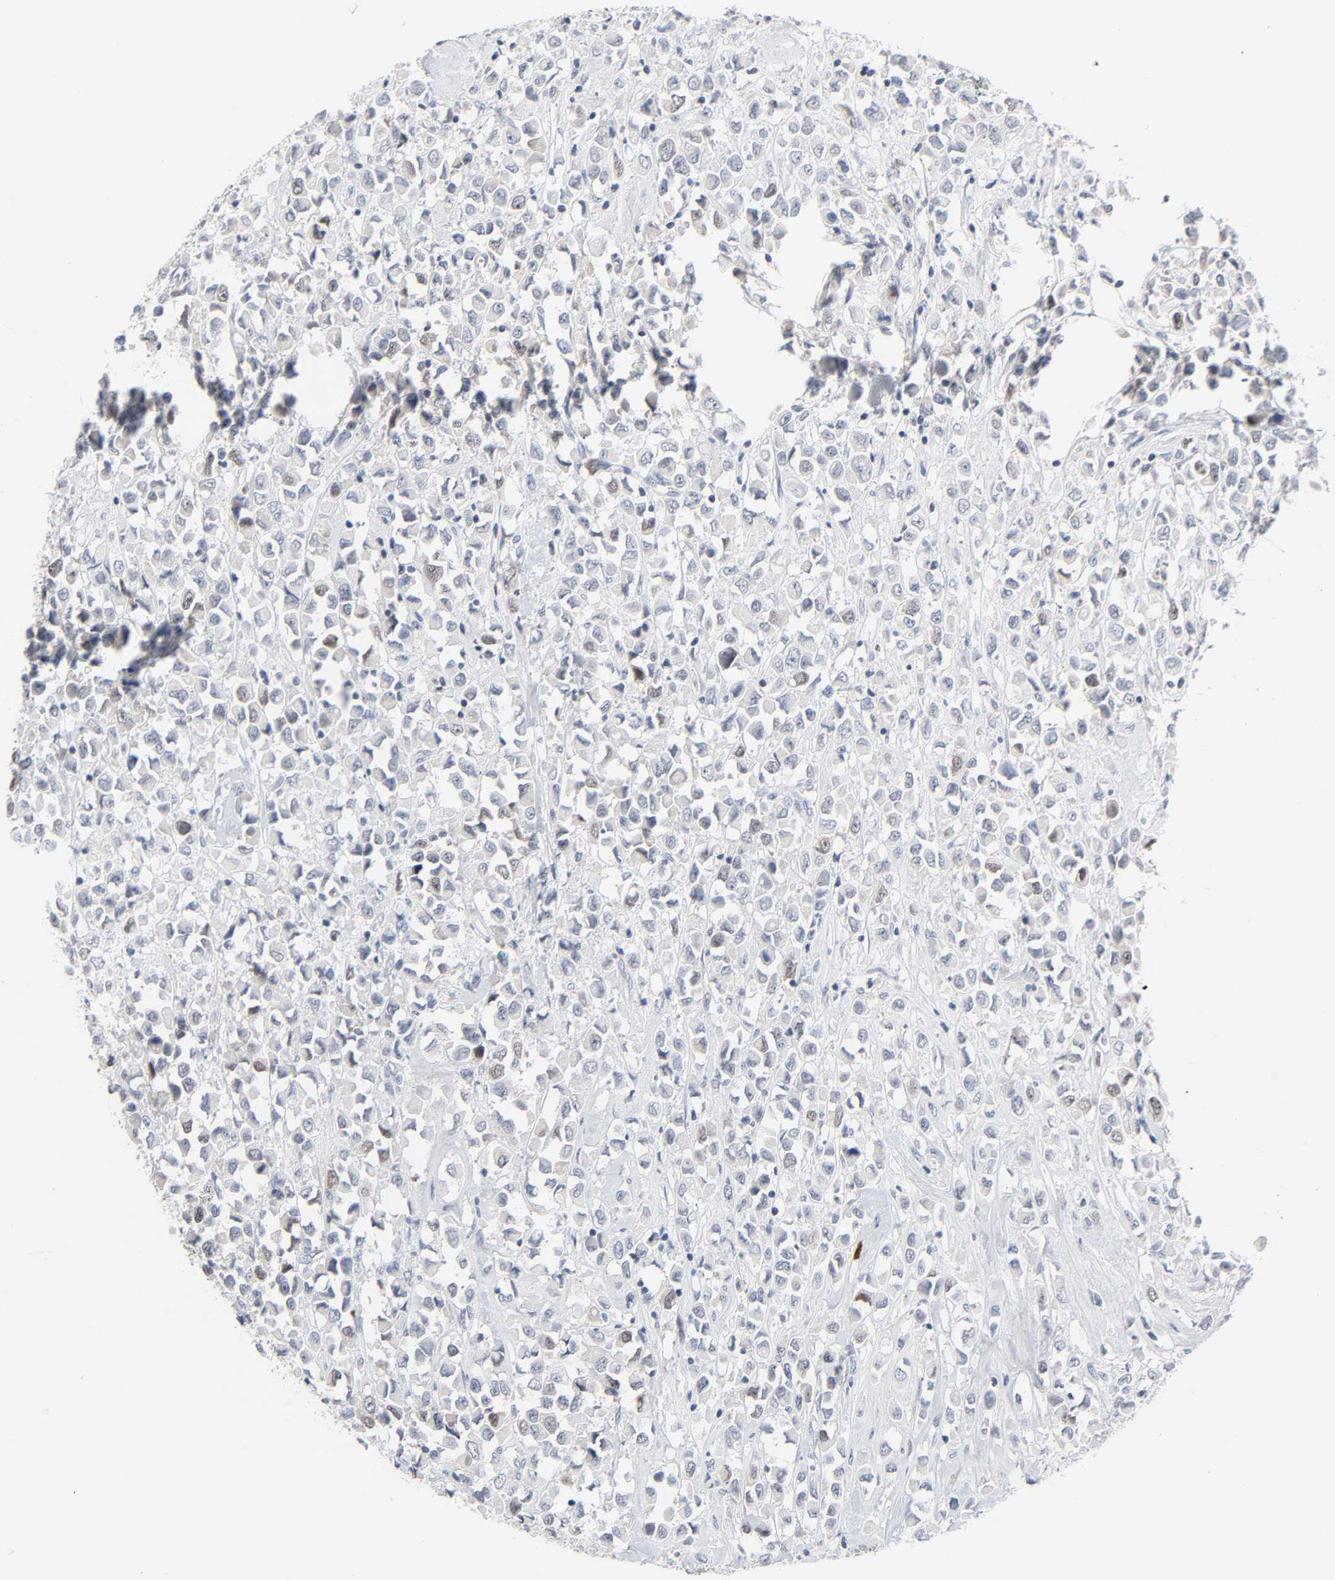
{"staining": {"intensity": "weak", "quantity": "<25%", "location": "nuclear"}, "tissue": "breast cancer", "cell_type": "Tumor cells", "image_type": "cancer", "snomed": [{"axis": "morphology", "description": "Duct carcinoma"}, {"axis": "topography", "description": "Breast"}], "caption": "Photomicrograph shows no protein expression in tumor cells of breast cancer tissue.", "gene": "WEE1", "patient": {"sex": "female", "age": 61}}